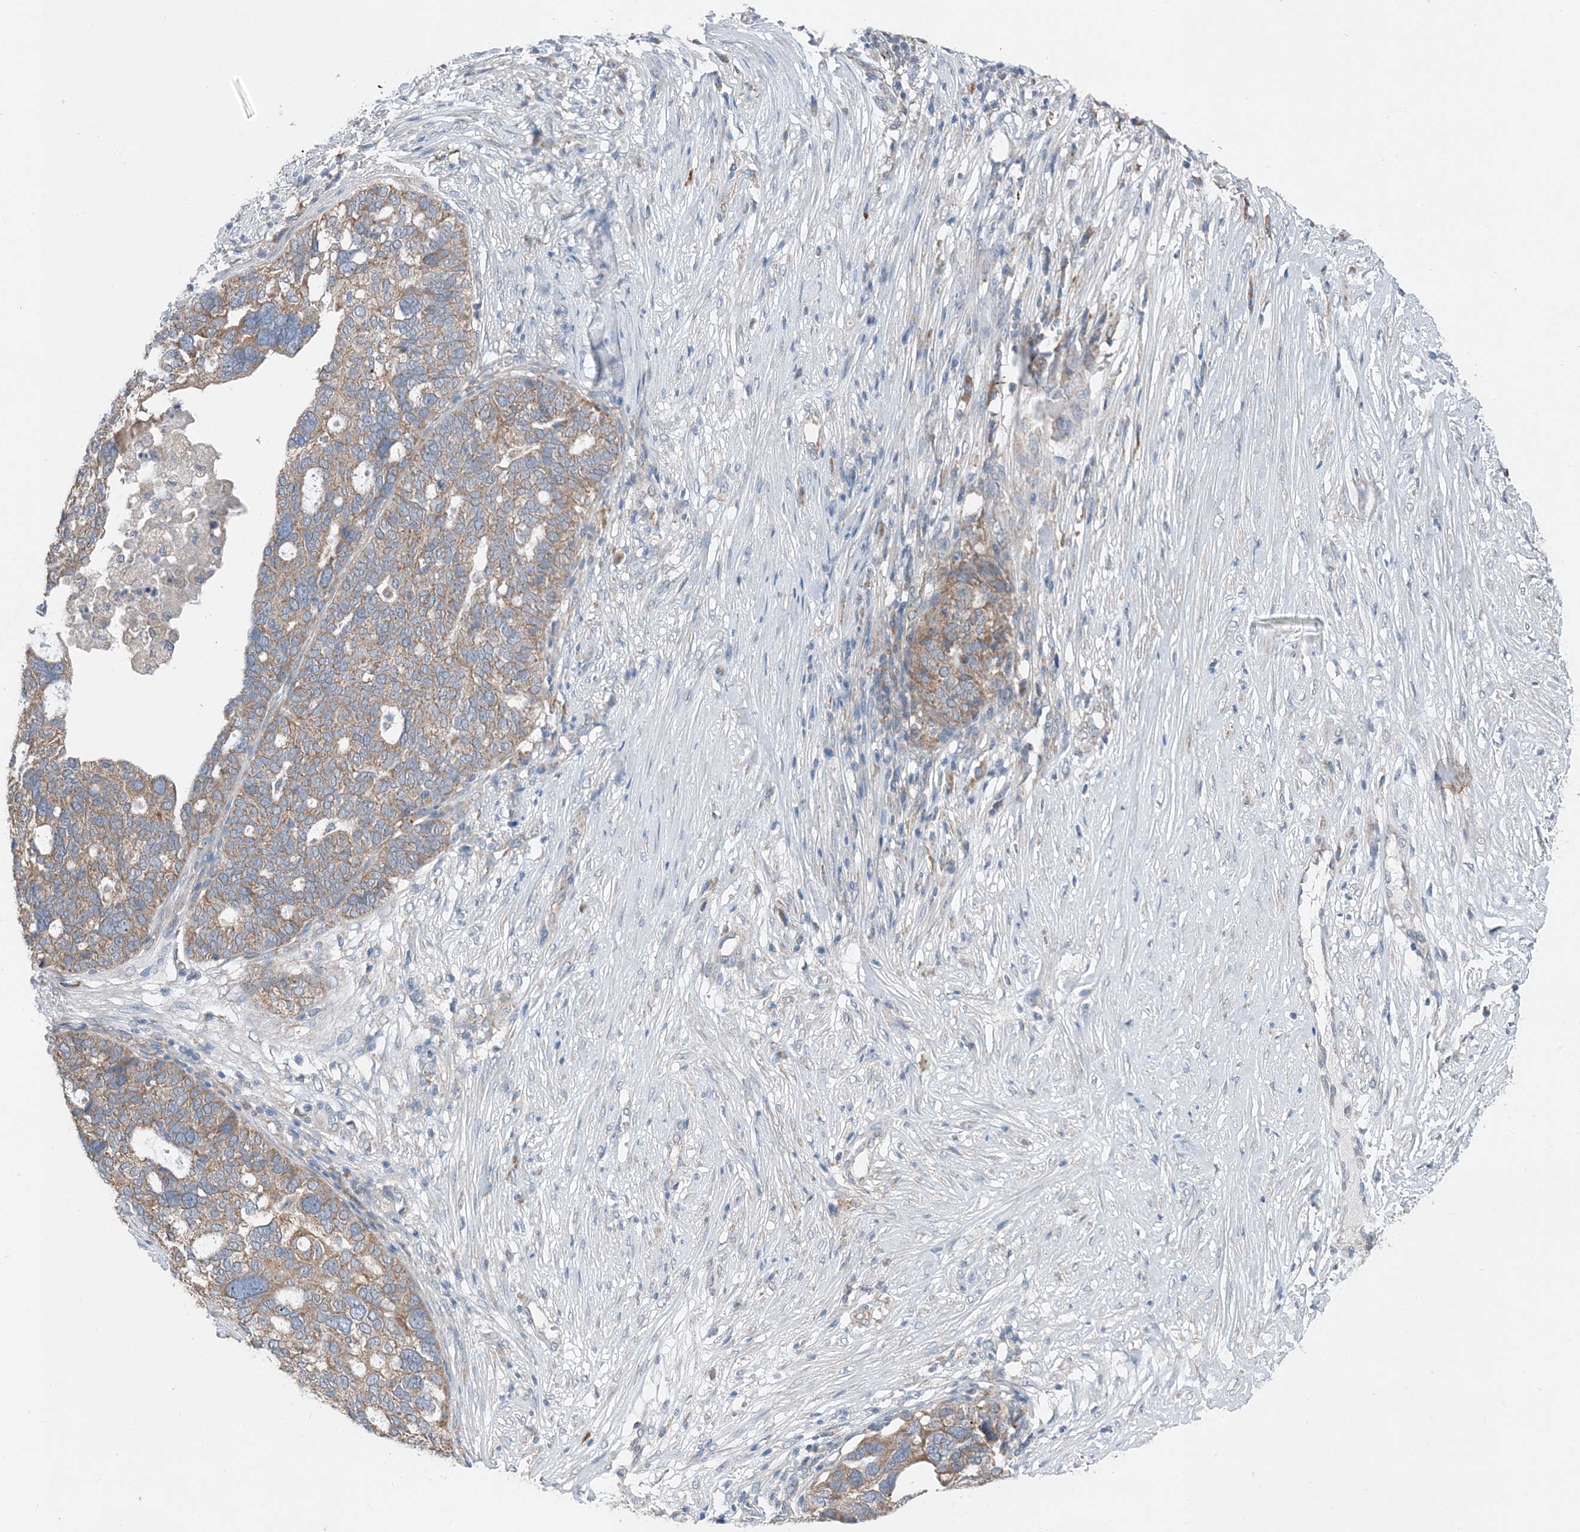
{"staining": {"intensity": "moderate", "quantity": "25%-75%", "location": "cytoplasmic/membranous"}, "tissue": "ovarian cancer", "cell_type": "Tumor cells", "image_type": "cancer", "snomed": [{"axis": "morphology", "description": "Cystadenocarcinoma, serous, NOS"}, {"axis": "topography", "description": "Ovary"}], "caption": "Moderate cytoplasmic/membranous expression is seen in about 25%-75% of tumor cells in ovarian cancer (serous cystadenocarcinoma). (IHC, brightfield microscopy, high magnification).", "gene": "DHX30", "patient": {"sex": "female", "age": 59}}